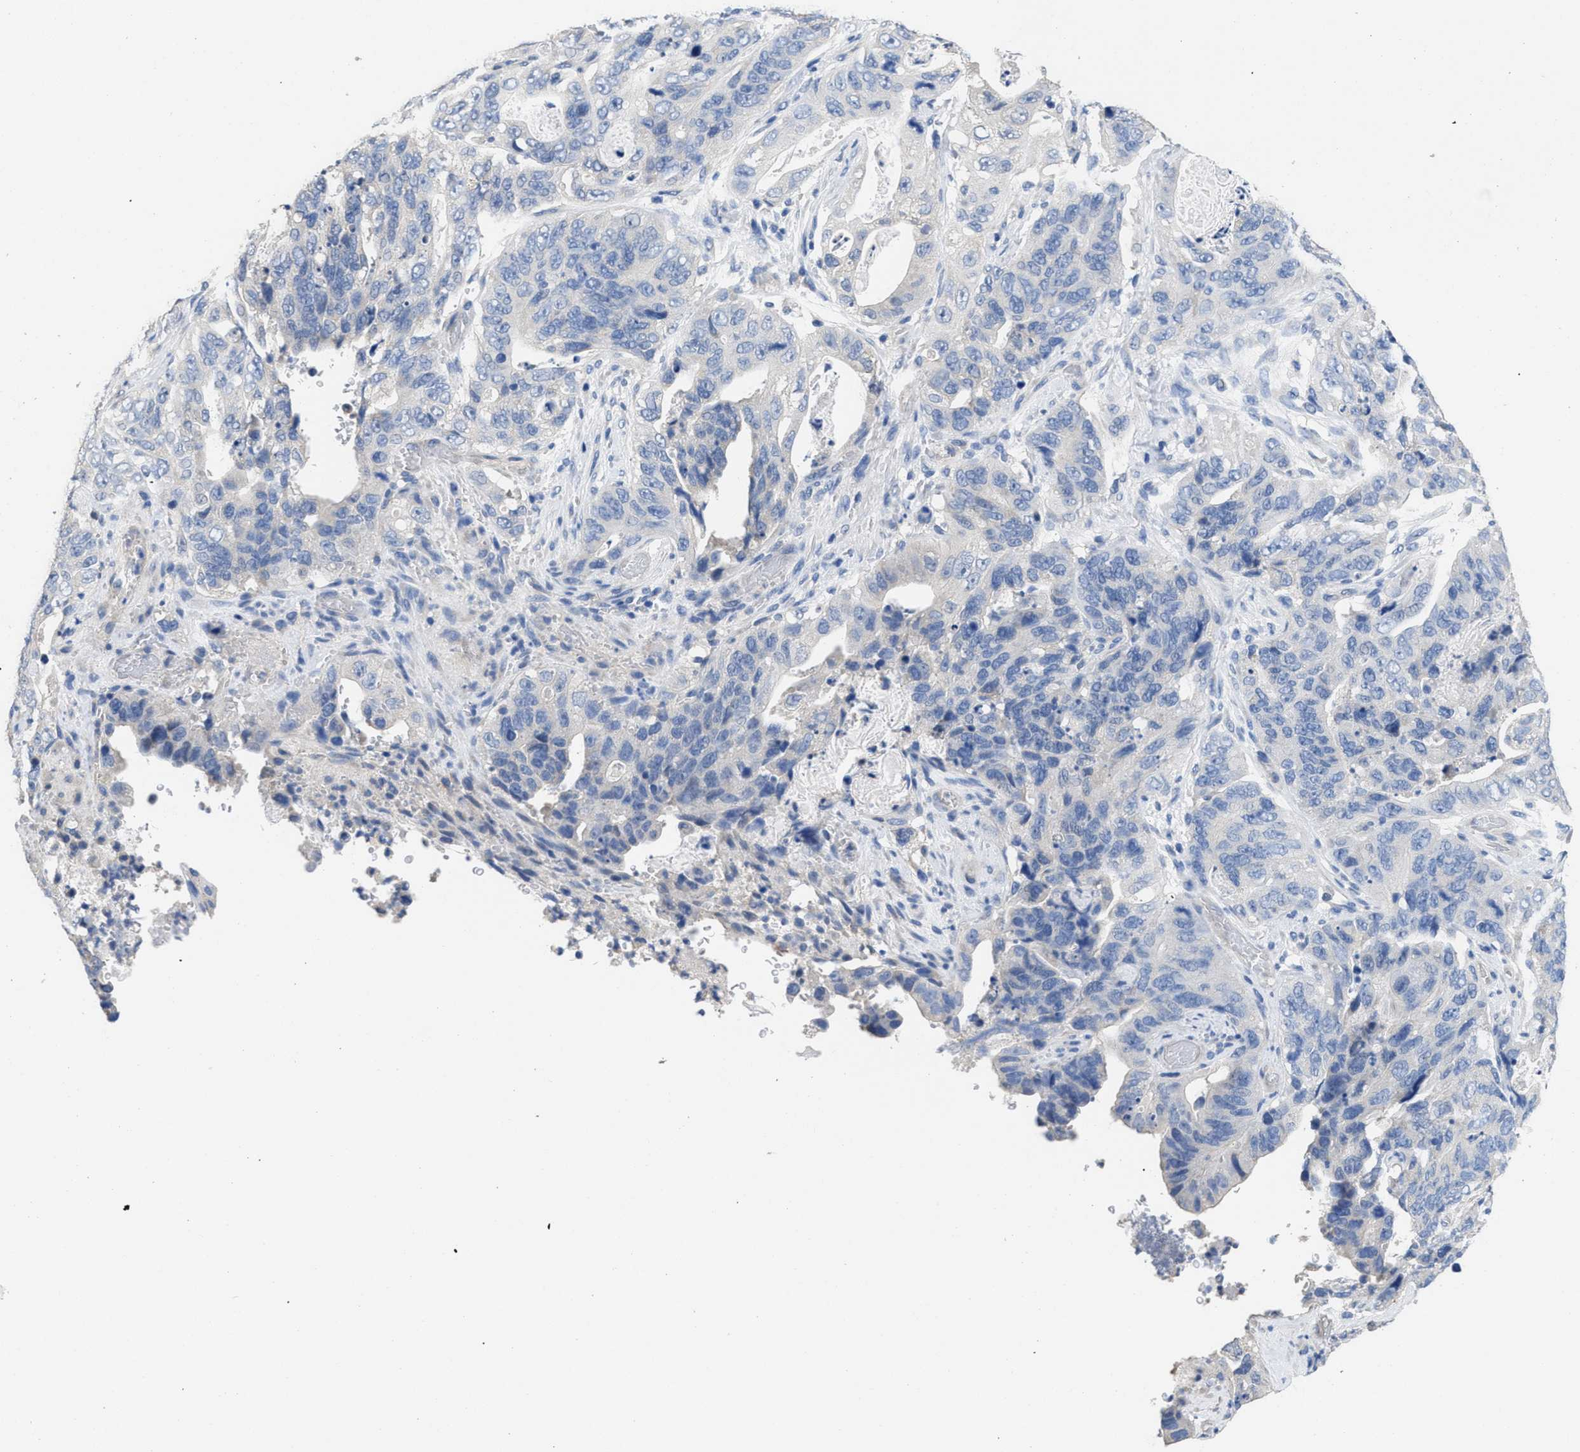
{"staining": {"intensity": "negative", "quantity": "none", "location": "none"}, "tissue": "stomach cancer", "cell_type": "Tumor cells", "image_type": "cancer", "snomed": [{"axis": "morphology", "description": "Adenocarcinoma, NOS"}, {"axis": "topography", "description": "Stomach"}], "caption": "Protein analysis of stomach cancer (adenocarcinoma) displays no significant expression in tumor cells.", "gene": "CA9", "patient": {"sex": "female", "age": 89}}